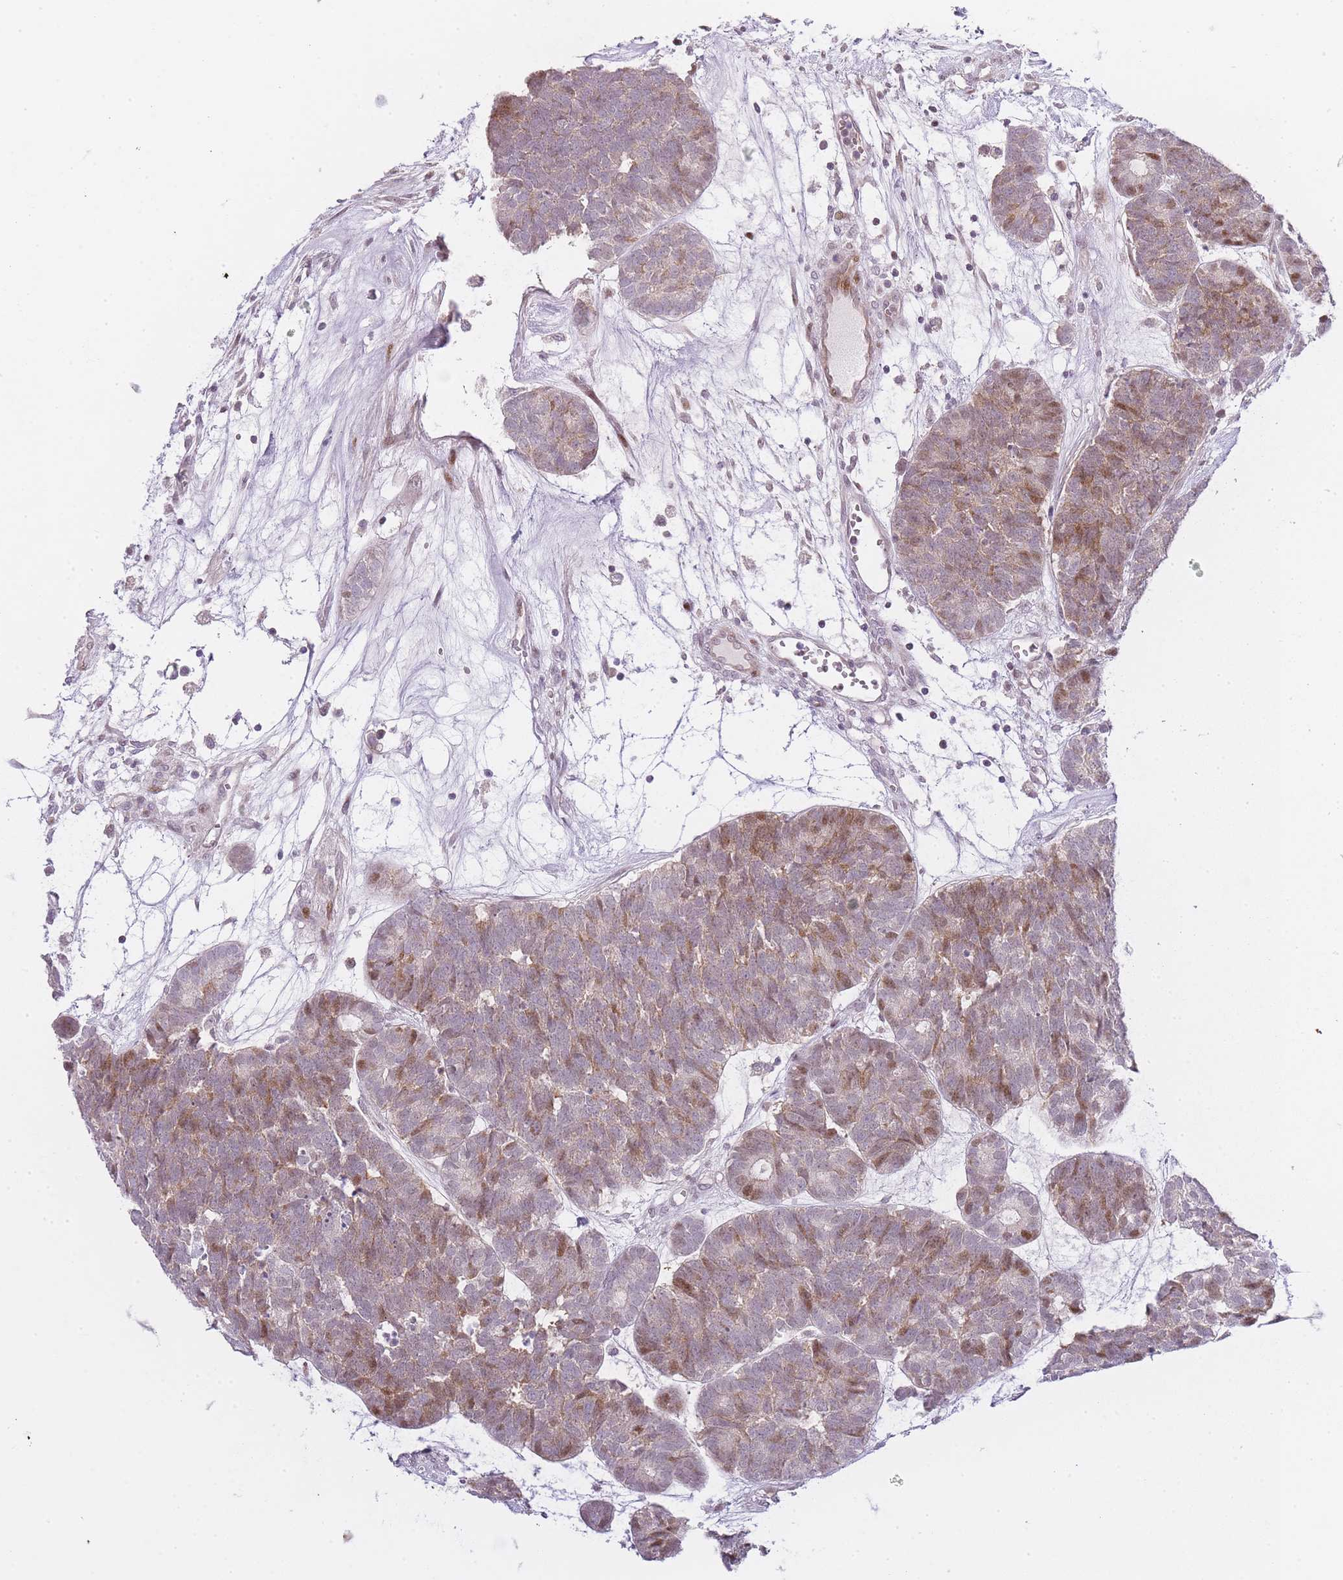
{"staining": {"intensity": "moderate", "quantity": "25%-75%", "location": "nuclear"}, "tissue": "head and neck cancer", "cell_type": "Tumor cells", "image_type": "cancer", "snomed": [{"axis": "morphology", "description": "Adenocarcinoma, NOS"}, {"axis": "topography", "description": "Head-Neck"}], "caption": "The micrograph exhibits staining of head and neck adenocarcinoma, revealing moderate nuclear protein positivity (brown color) within tumor cells.", "gene": "OGG1", "patient": {"sex": "female", "age": 81}}